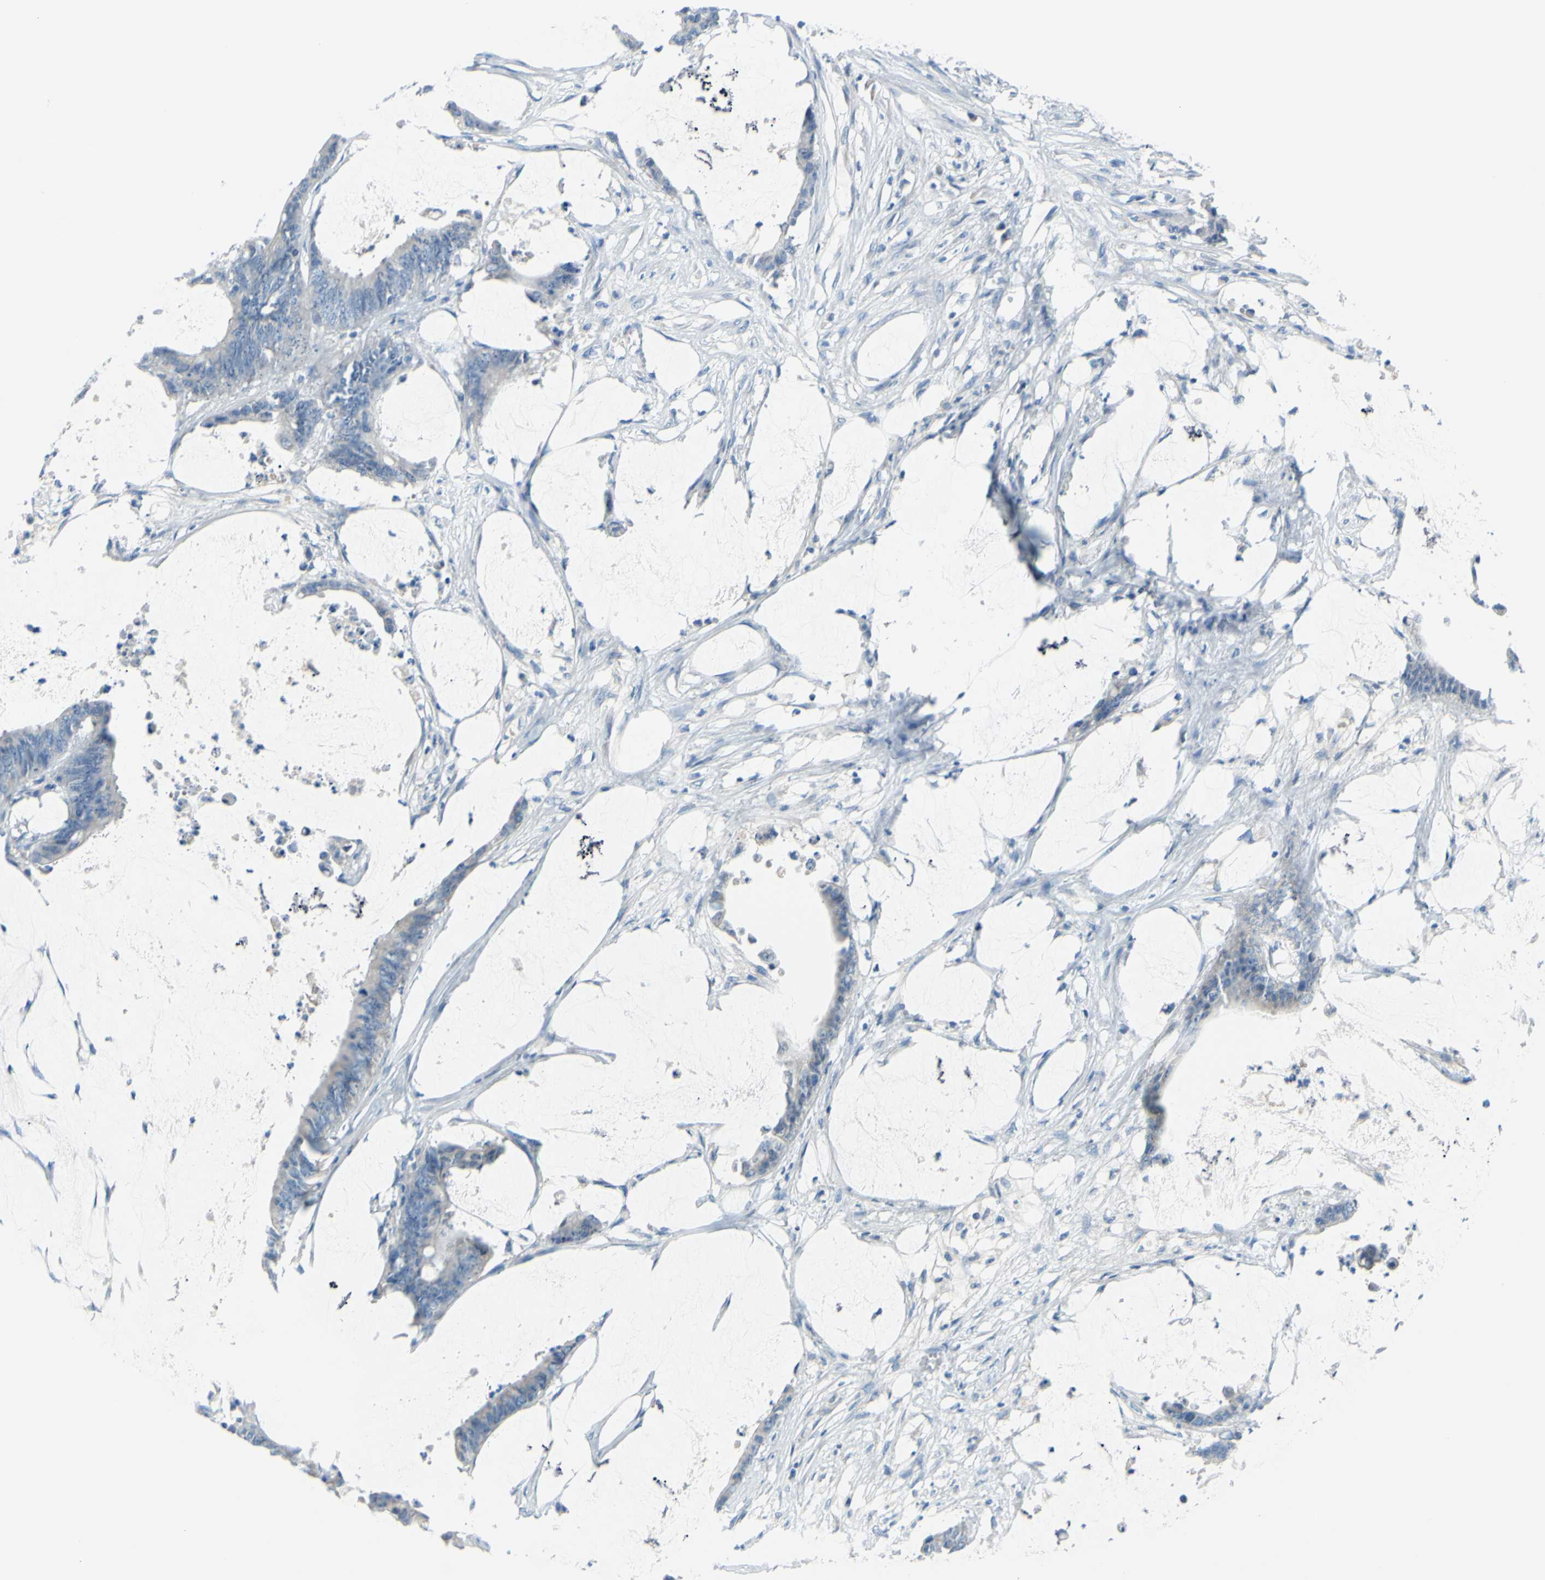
{"staining": {"intensity": "negative", "quantity": "none", "location": "none"}, "tissue": "colorectal cancer", "cell_type": "Tumor cells", "image_type": "cancer", "snomed": [{"axis": "morphology", "description": "Adenocarcinoma, NOS"}, {"axis": "topography", "description": "Rectum"}], "caption": "DAB (3,3'-diaminobenzidine) immunohistochemical staining of human colorectal adenocarcinoma displays no significant staining in tumor cells.", "gene": "SLC1A2", "patient": {"sex": "female", "age": 66}}